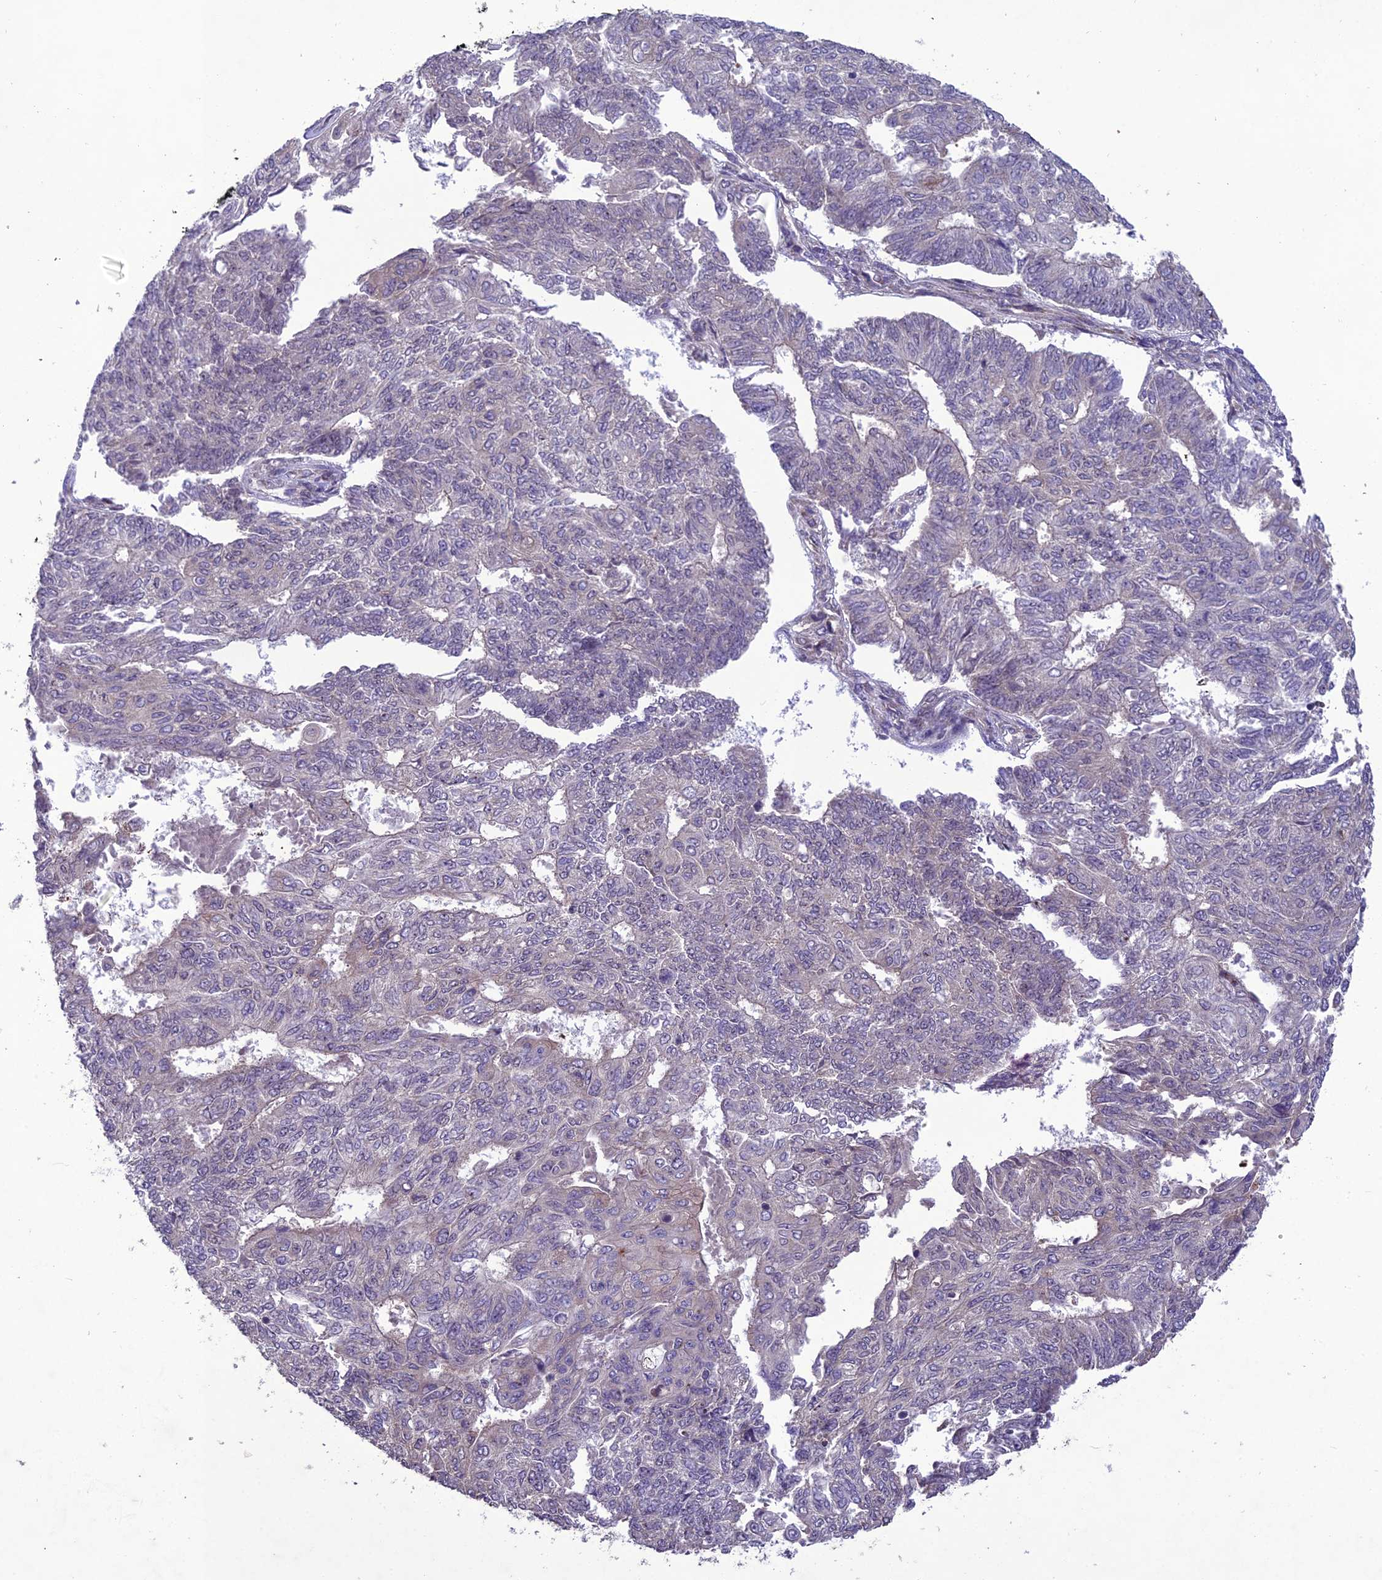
{"staining": {"intensity": "negative", "quantity": "none", "location": "none"}, "tissue": "endometrial cancer", "cell_type": "Tumor cells", "image_type": "cancer", "snomed": [{"axis": "morphology", "description": "Adenocarcinoma, NOS"}, {"axis": "topography", "description": "Endometrium"}], "caption": "A histopathology image of adenocarcinoma (endometrial) stained for a protein demonstrates no brown staining in tumor cells.", "gene": "CENPL", "patient": {"sex": "female", "age": 32}}